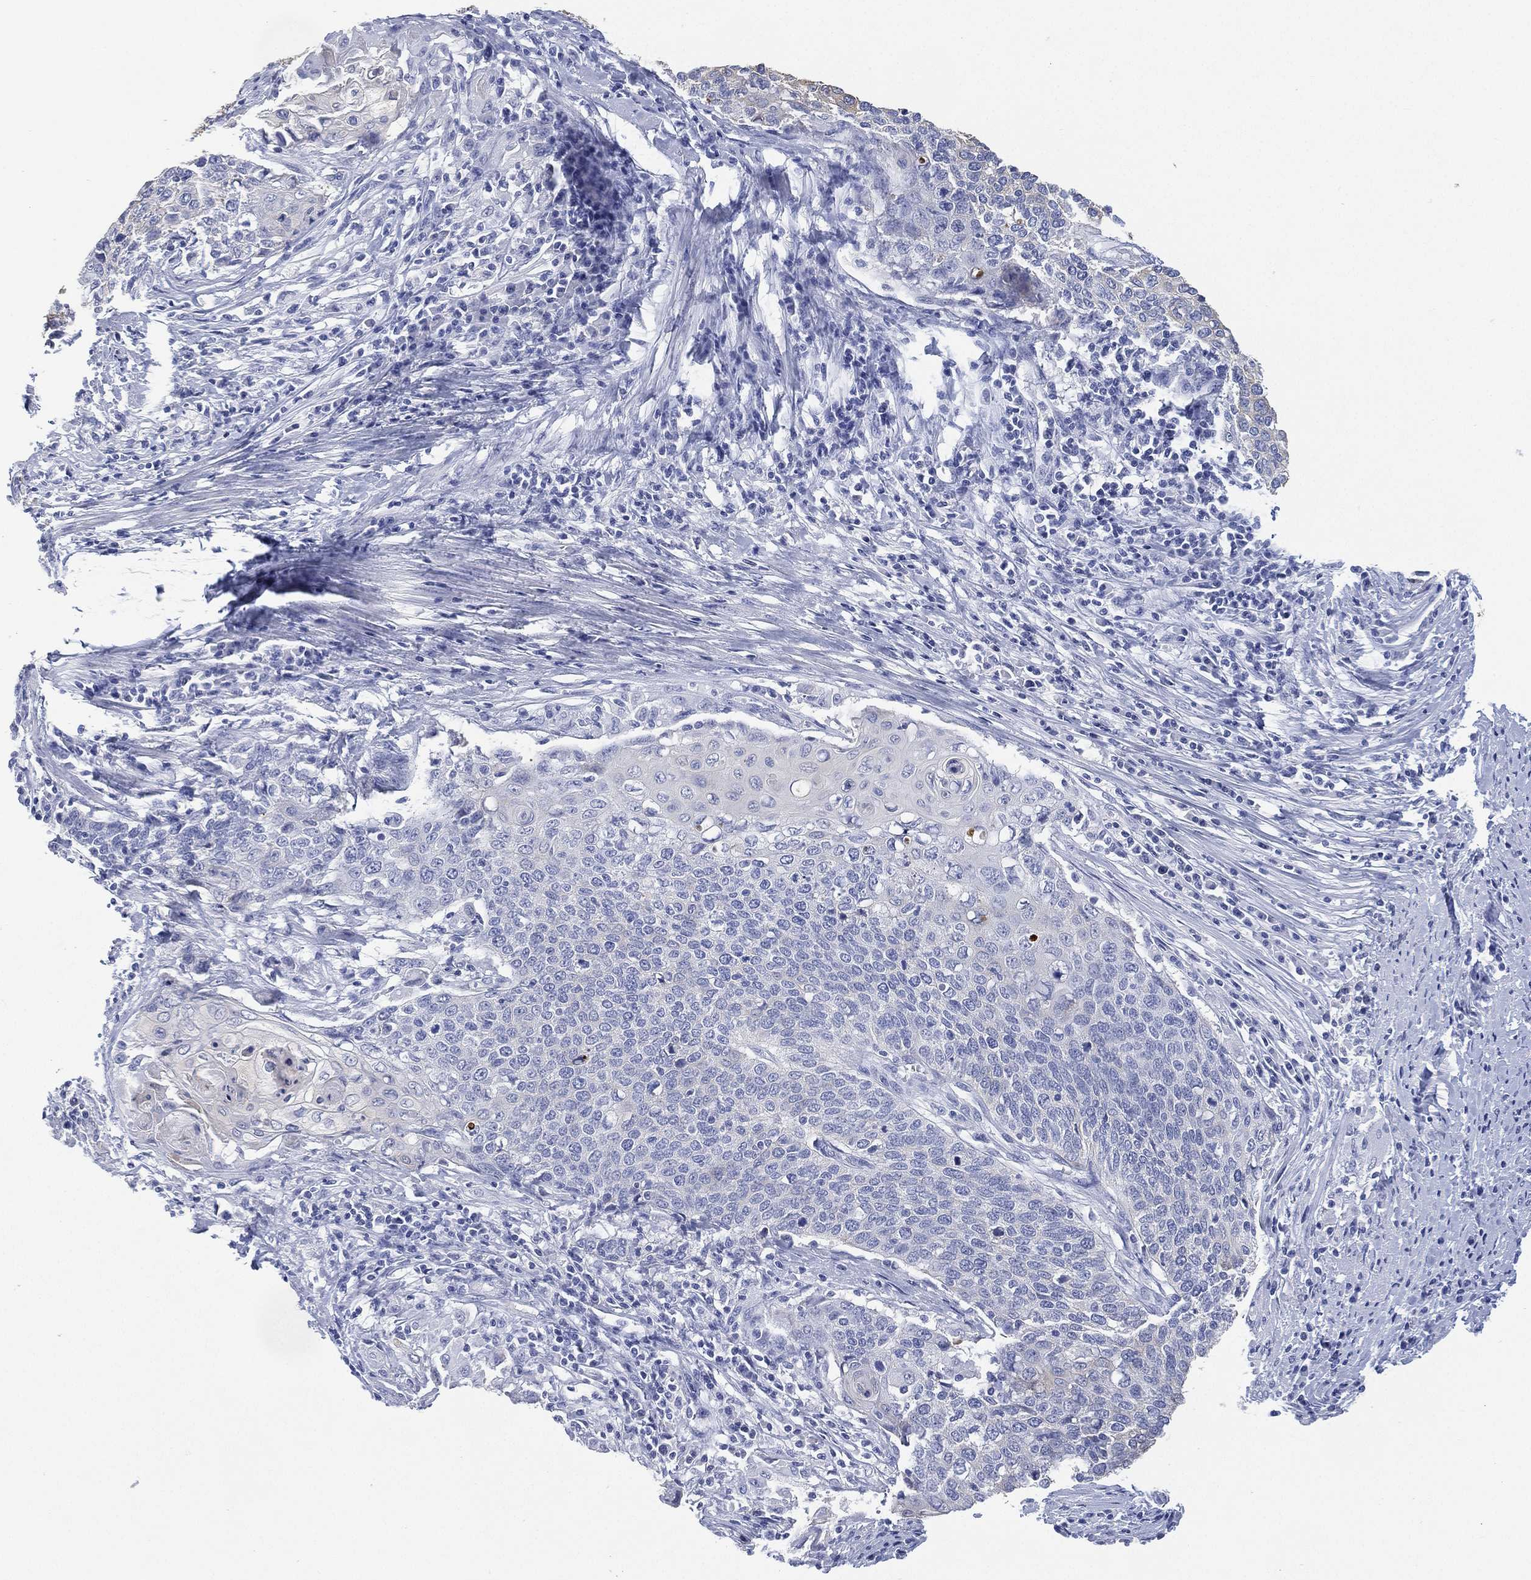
{"staining": {"intensity": "negative", "quantity": "none", "location": "none"}, "tissue": "cervical cancer", "cell_type": "Tumor cells", "image_type": "cancer", "snomed": [{"axis": "morphology", "description": "Squamous cell carcinoma, NOS"}, {"axis": "topography", "description": "Cervix"}], "caption": "Human cervical squamous cell carcinoma stained for a protein using immunohistochemistry (IHC) demonstrates no positivity in tumor cells.", "gene": "FMO1", "patient": {"sex": "female", "age": 39}}